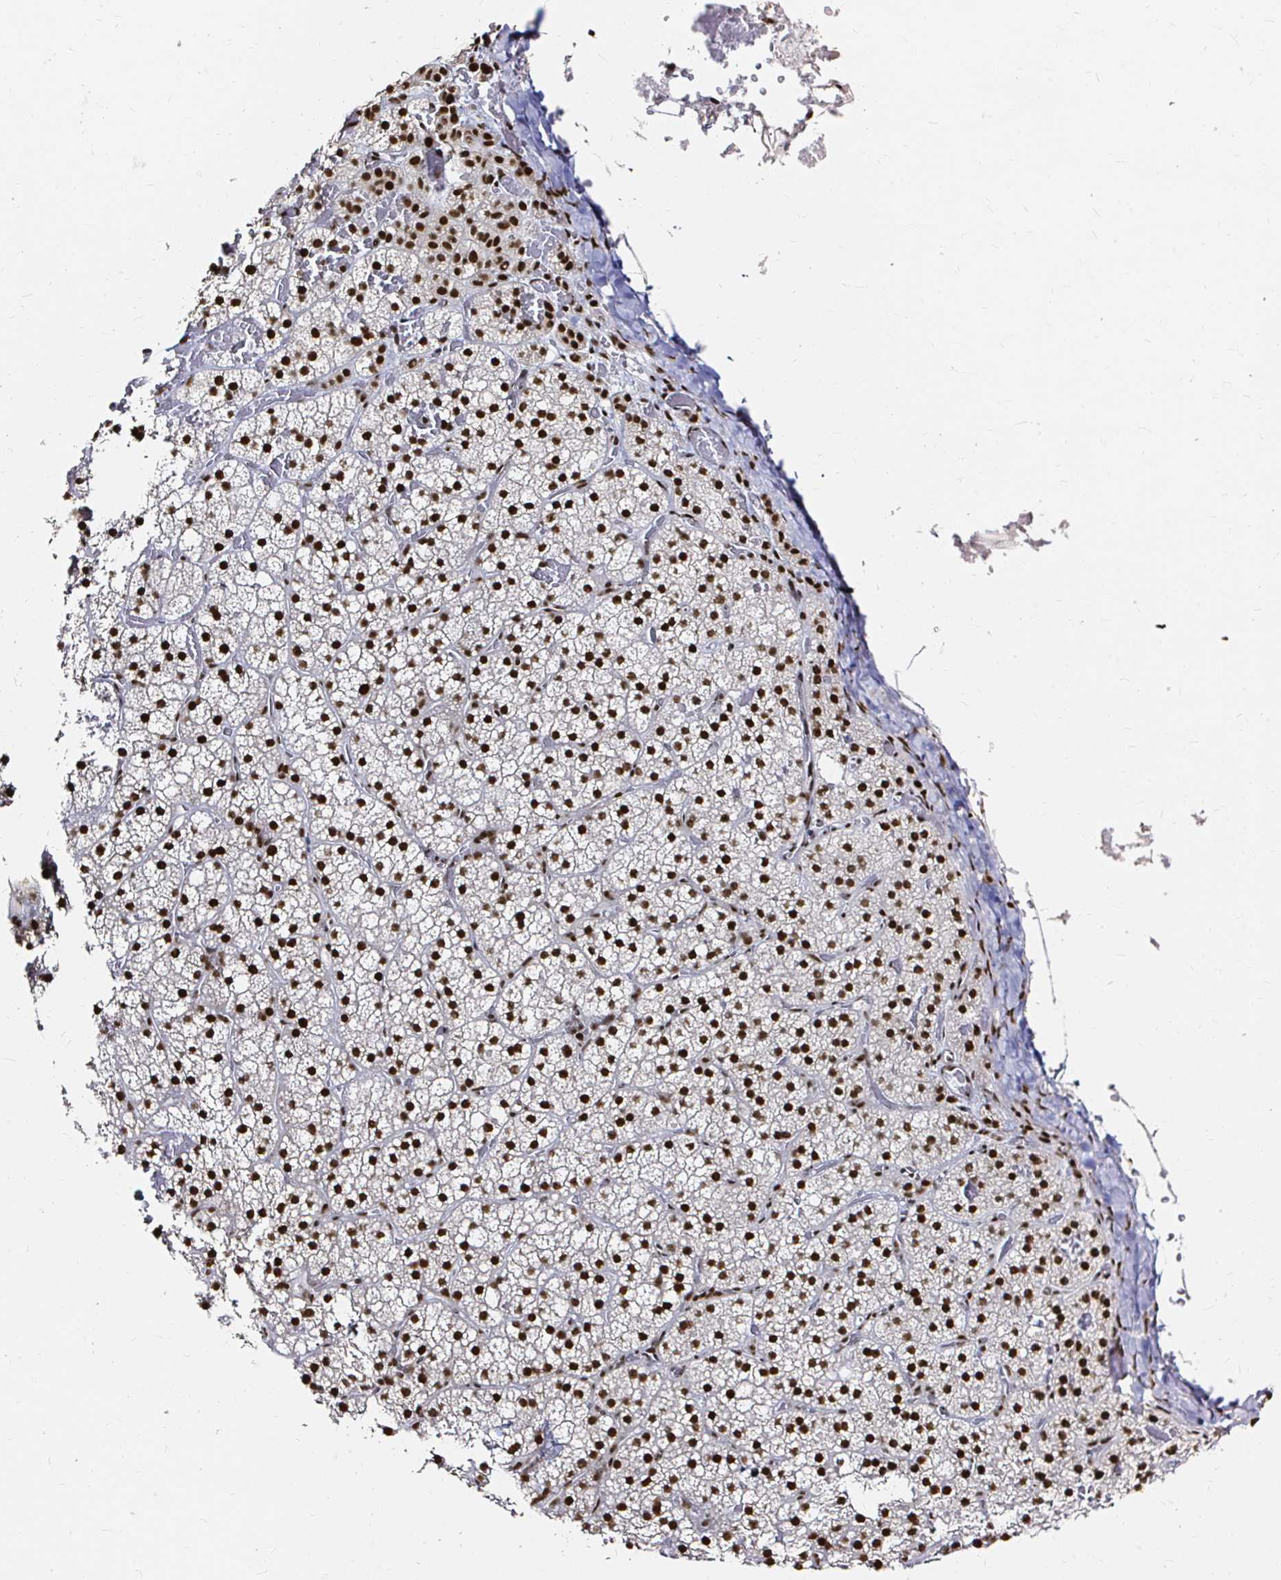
{"staining": {"intensity": "strong", "quantity": ">75%", "location": "nuclear"}, "tissue": "adrenal gland", "cell_type": "Glandular cells", "image_type": "normal", "snomed": [{"axis": "morphology", "description": "Normal tissue, NOS"}, {"axis": "topography", "description": "Adrenal gland"}], "caption": "Protein expression analysis of benign human adrenal gland reveals strong nuclear staining in about >75% of glandular cells. The protein is stained brown, and the nuclei are stained in blue (DAB IHC with brightfield microscopy, high magnification).", "gene": "SNRPC", "patient": {"sex": "male", "age": 53}}